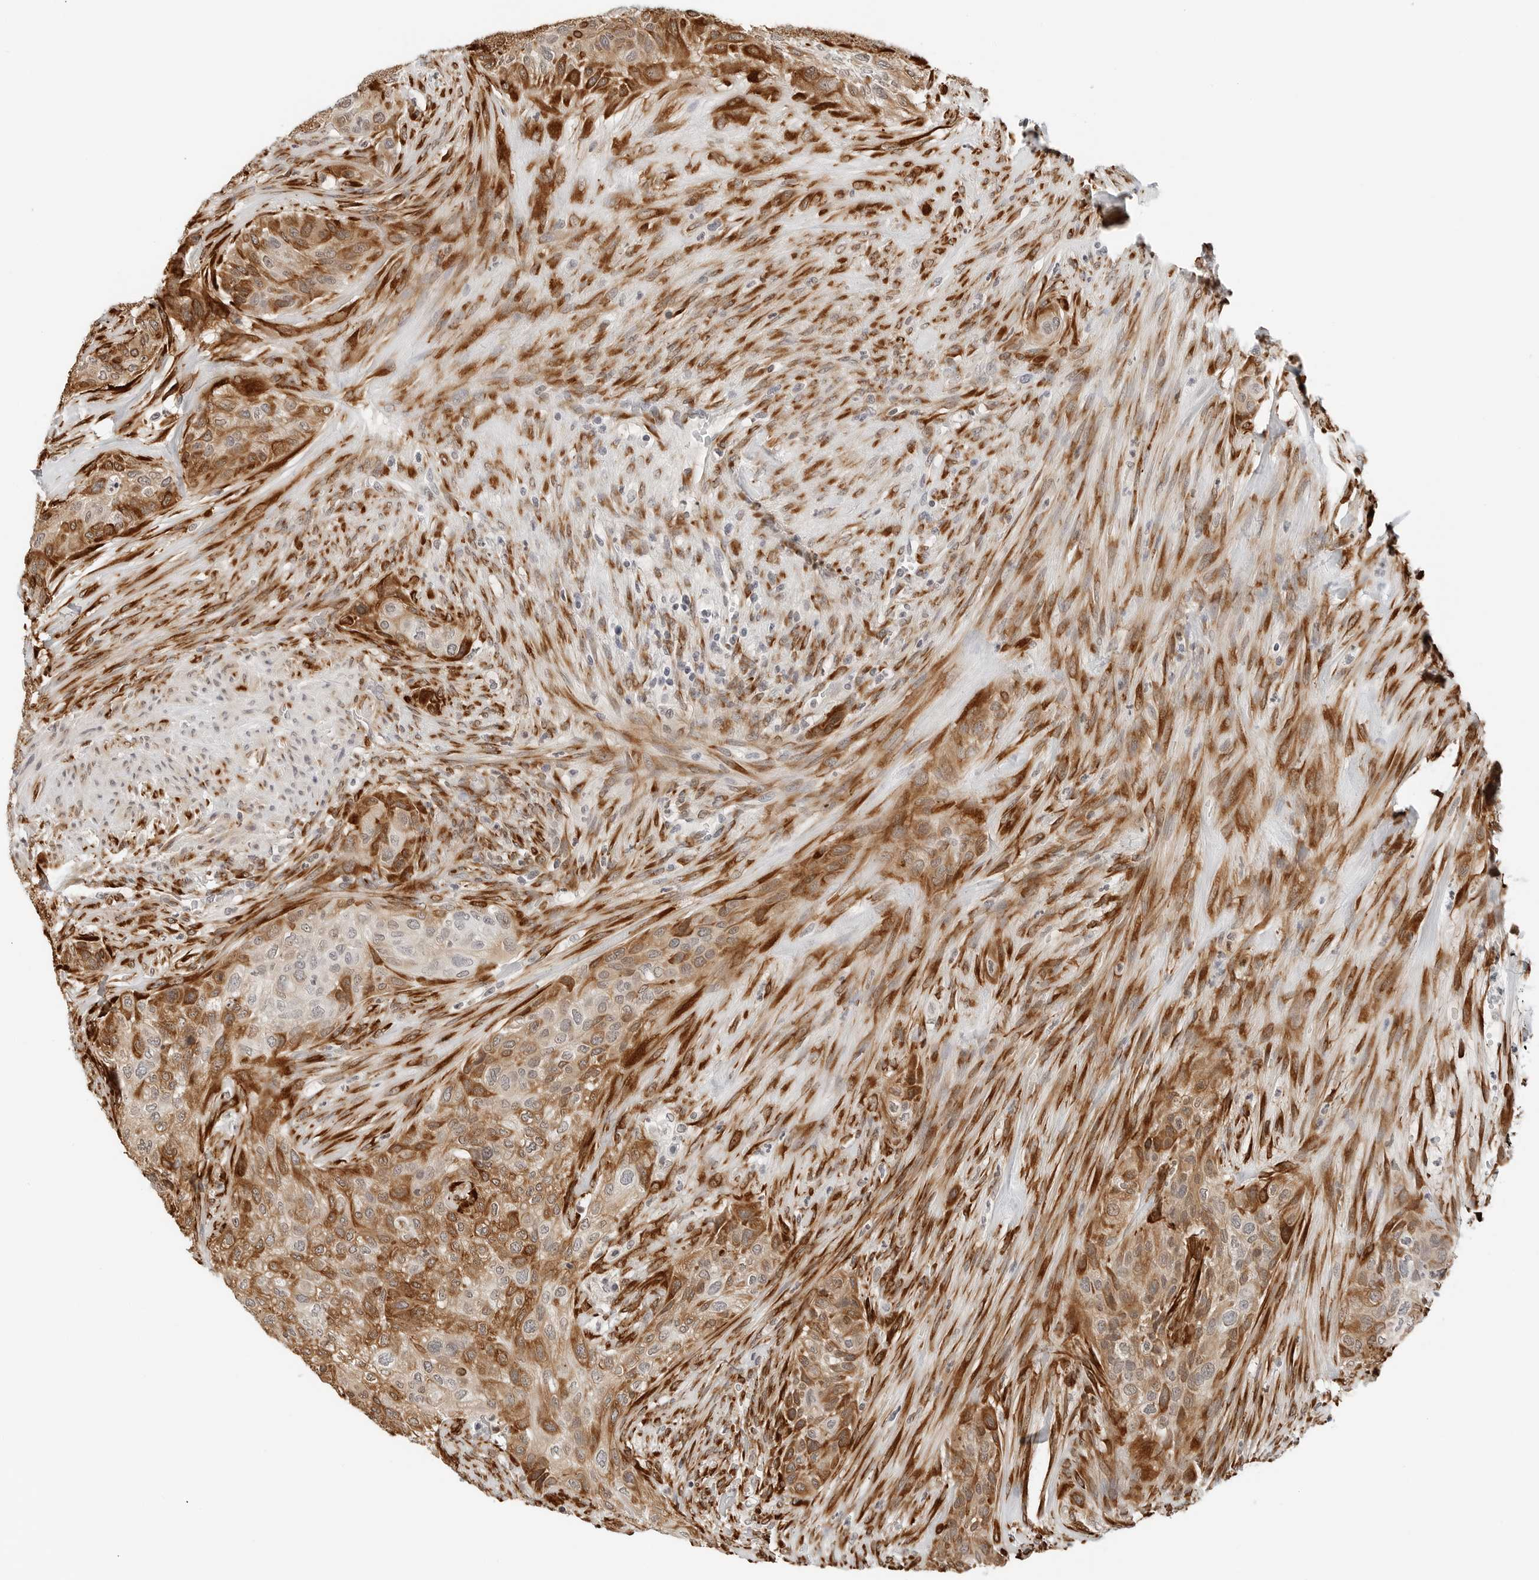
{"staining": {"intensity": "moderate", "quantity": ">75%", "location": "cytoplasmic/membranous,nuclear"}, "tissue": "urothelial cancer", "cell_type": "Tumor cells", "image_type": "cancer", "snomed": [{"axis": "morphology", "description": "Urothelial carcinoma, High grade"}, {"axis": "topography", "description": "Urinary bladder"}], "caption": "Urothelial cancer was stained to show a protein in brown. There is medium levels of moderate cytoplasmic/membranous and nuclear positivity in about >75% of tumor cells.", "gene": "P4HA2", "patient": {"sex": "male", "age": 35}}